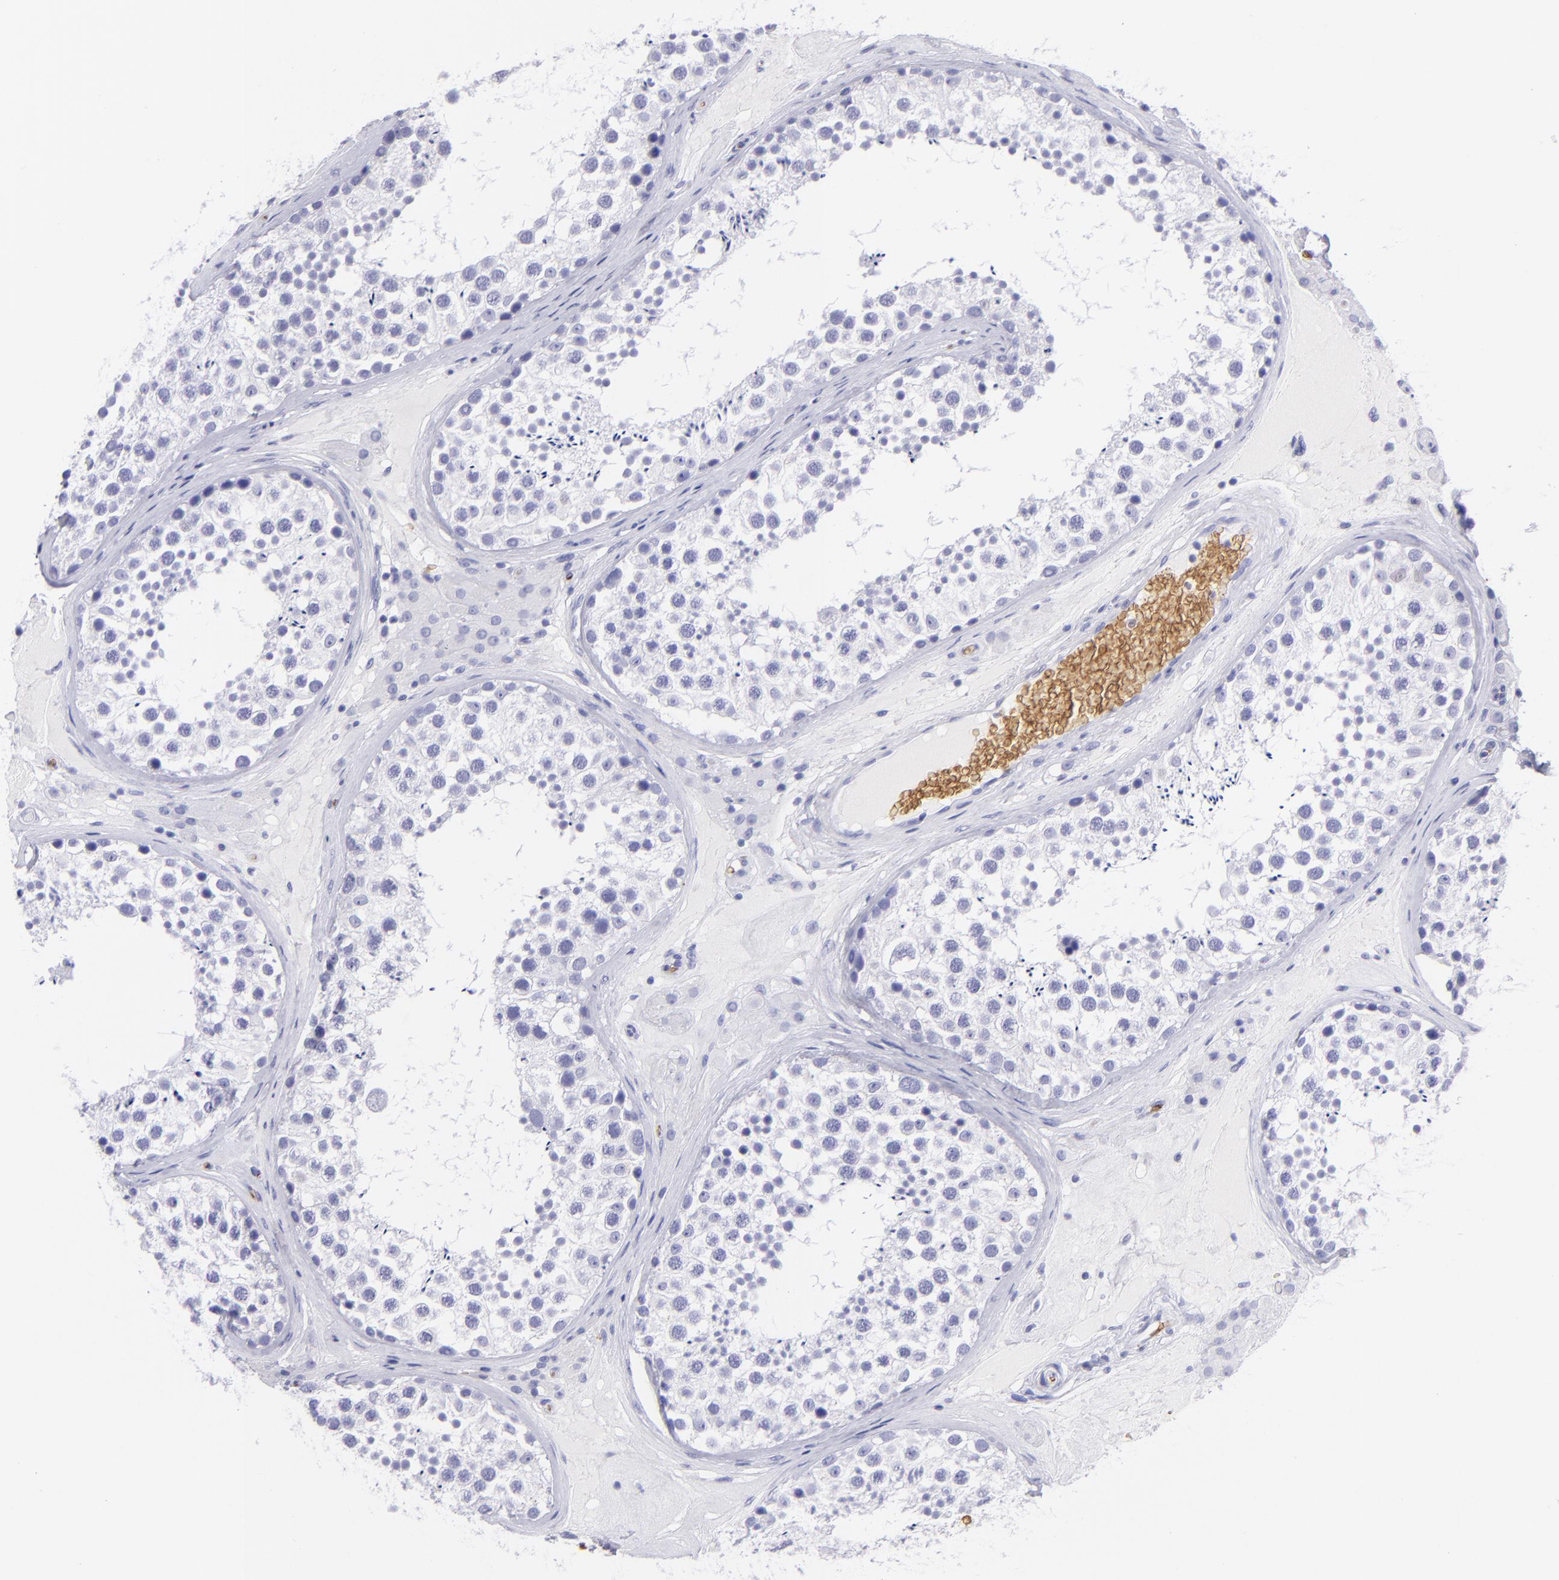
{"staining": {"intensity": "negative", "quantity": "none", "location": "none"}, "tissue": "testis", "cell_type": "Cells in seminiferous ducts", "image_type": "normal", "snomed": [{"axis": "morphology", "description": "Normal tissue, NOS"}, {"axis": "topography", "description": "Testis"}], "caption": "Testis stained for a protein using immunohistochemistry (IHC) shows no expression cells in seminiferous ducts.", "gene": "GYPA", "patient": {"sex": "male", "age": 46}}